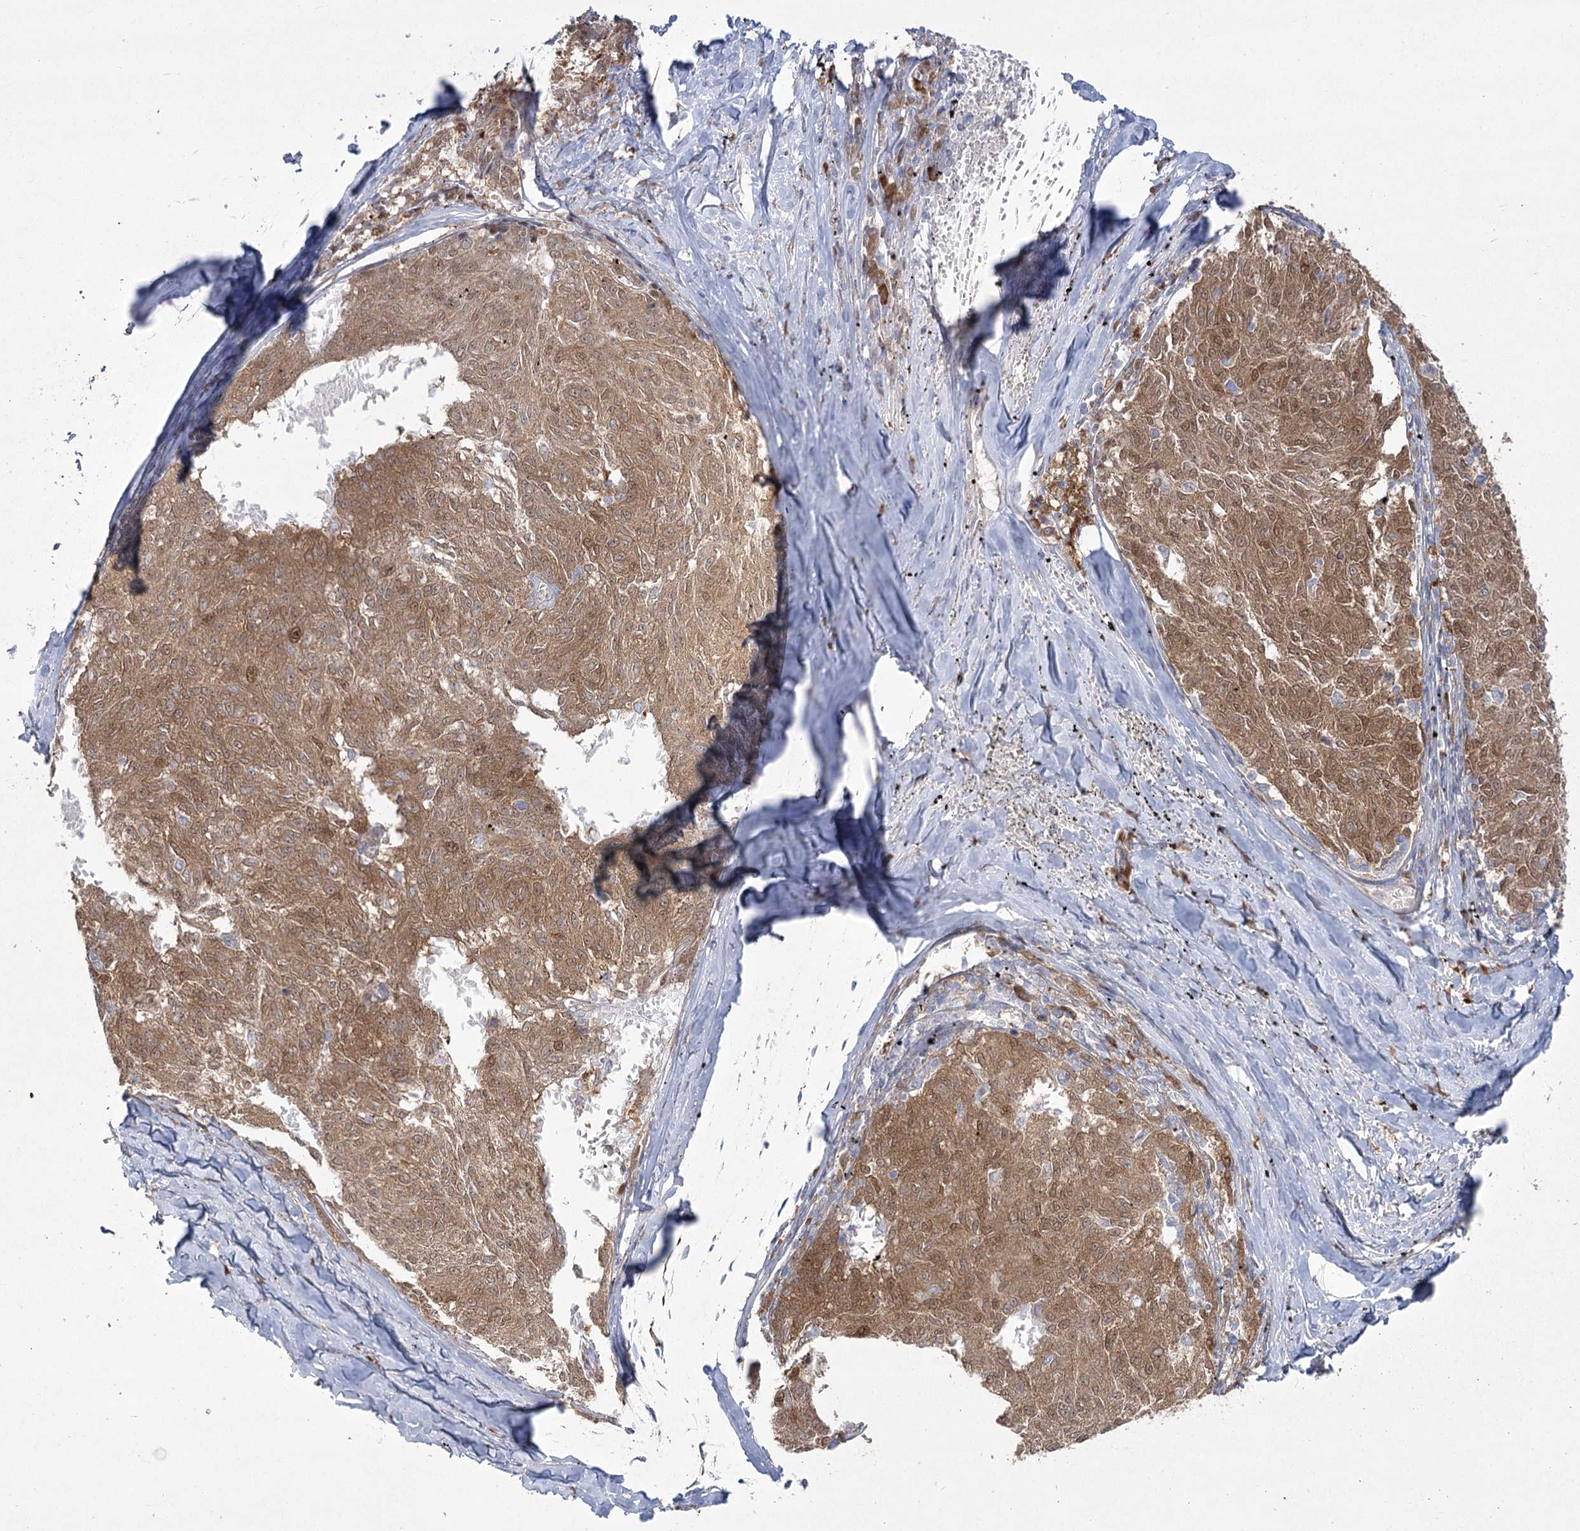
{"staining": {"intensity": "moderate", "quantity": ">75%", "location": "cytoplasmic/membranous,nuclear"}, "tissue": "melanoma", "cell_type": "Tumor cells", "image_type": "cancer", "snomed": [{"axis": "morphology", "description": "Malignant melanoma, NOS"}, {"axis": "topography", "description": "Skin"}], "caption": "Protein staining shows moderate cytoplasmic/membranous and nuclear staining in approximately >75% of tumor cells in malignant melanoma. (IHC, brightfield microscopy, high magnification).", "gene": "CAMTA1", "patient": {"sex": "female", "age": 72}}